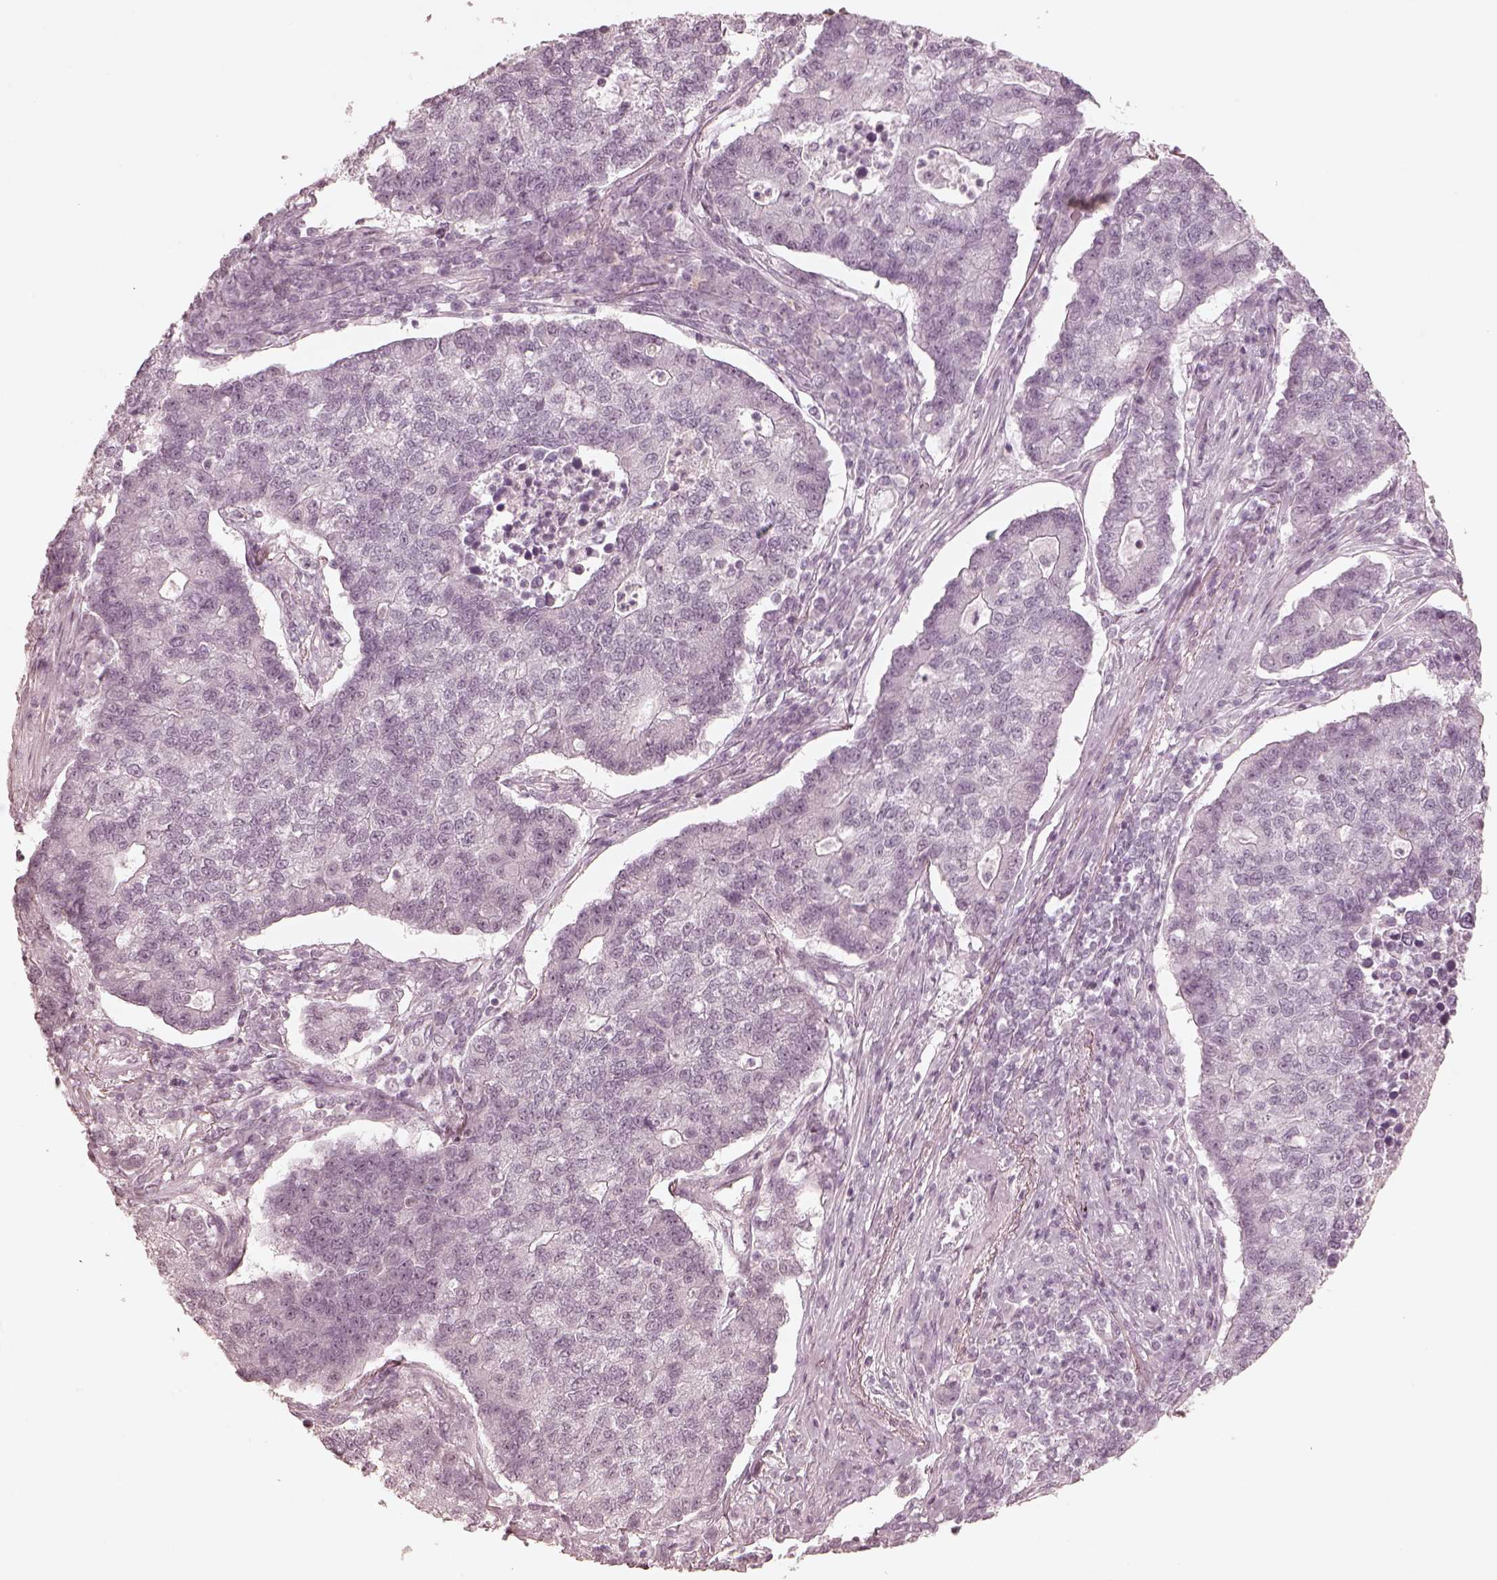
{"staining": {"intensity": "negative", "quantity": "none", "location": "none"}, "tissue": "lung cancer", "cell_type": "Tumor cells", "image_type": "cancer", "snomed": [{"axis": "morphology", "description": "Adenocarcinoma, NOS"}, {"axis": "topography", "description": "Lung"}], "caption": "High power microscopy photomicrograph of an immunohistochemistry (IHC) histopathology image of lung cancer, revealing no significant staining in tumor cells.", "gene": "CALR3", "patient": {"sex": "male", "age": 57}}